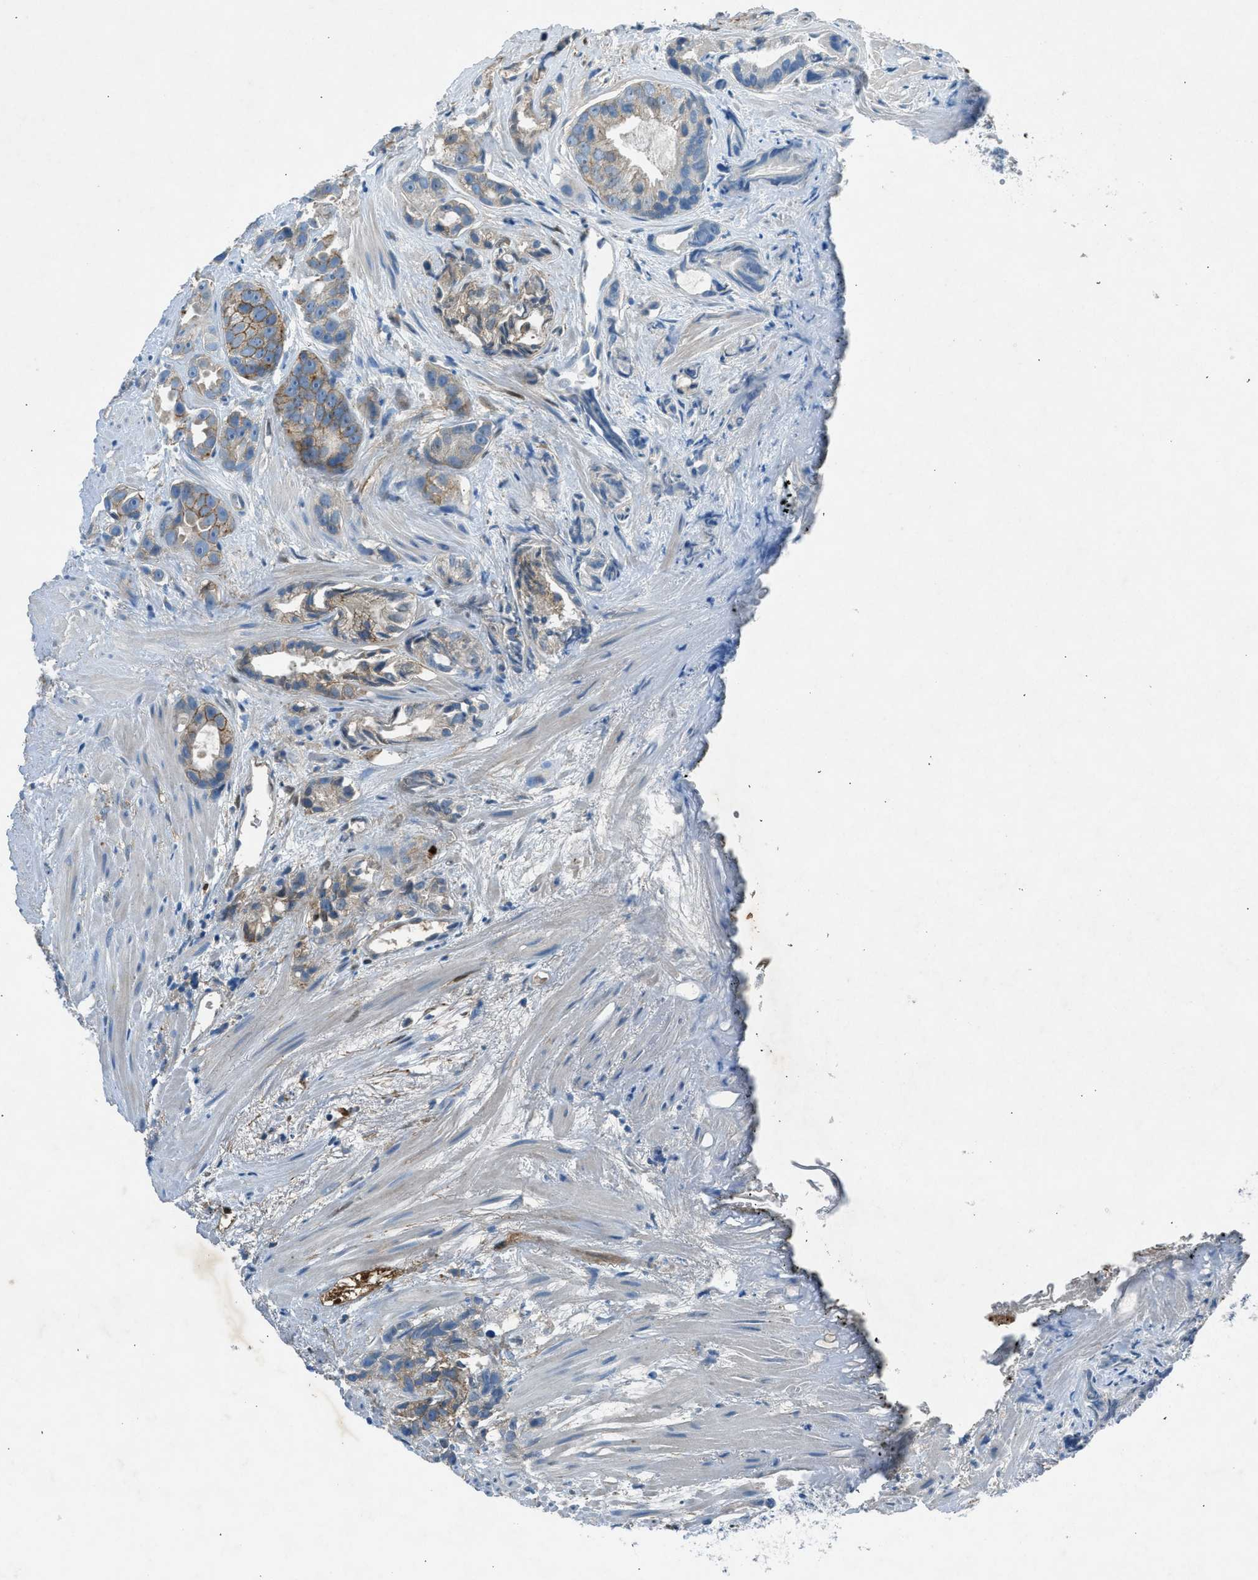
{"staining": {"intensity": "weak", "quantity": "<25%", "location": "cytoplasmic/membranous"}, "tissue": "prostate cancer", "cell_type": "Tumor cells", "image_type": "cancer", "snomed": [{"axis": "morphology", "description": "Adenocarcinoma, Low grade"}, {"axis": "topography", "description": "Prostate"}], "caption": "This micrograph is of prostate cancer stained with IHC to label a protein in brown with the nuclei are counter-stained blue. There is no staining in tumor cells.", "gene": "BMP1", "patient": {"sex": "male", "age": 89}}